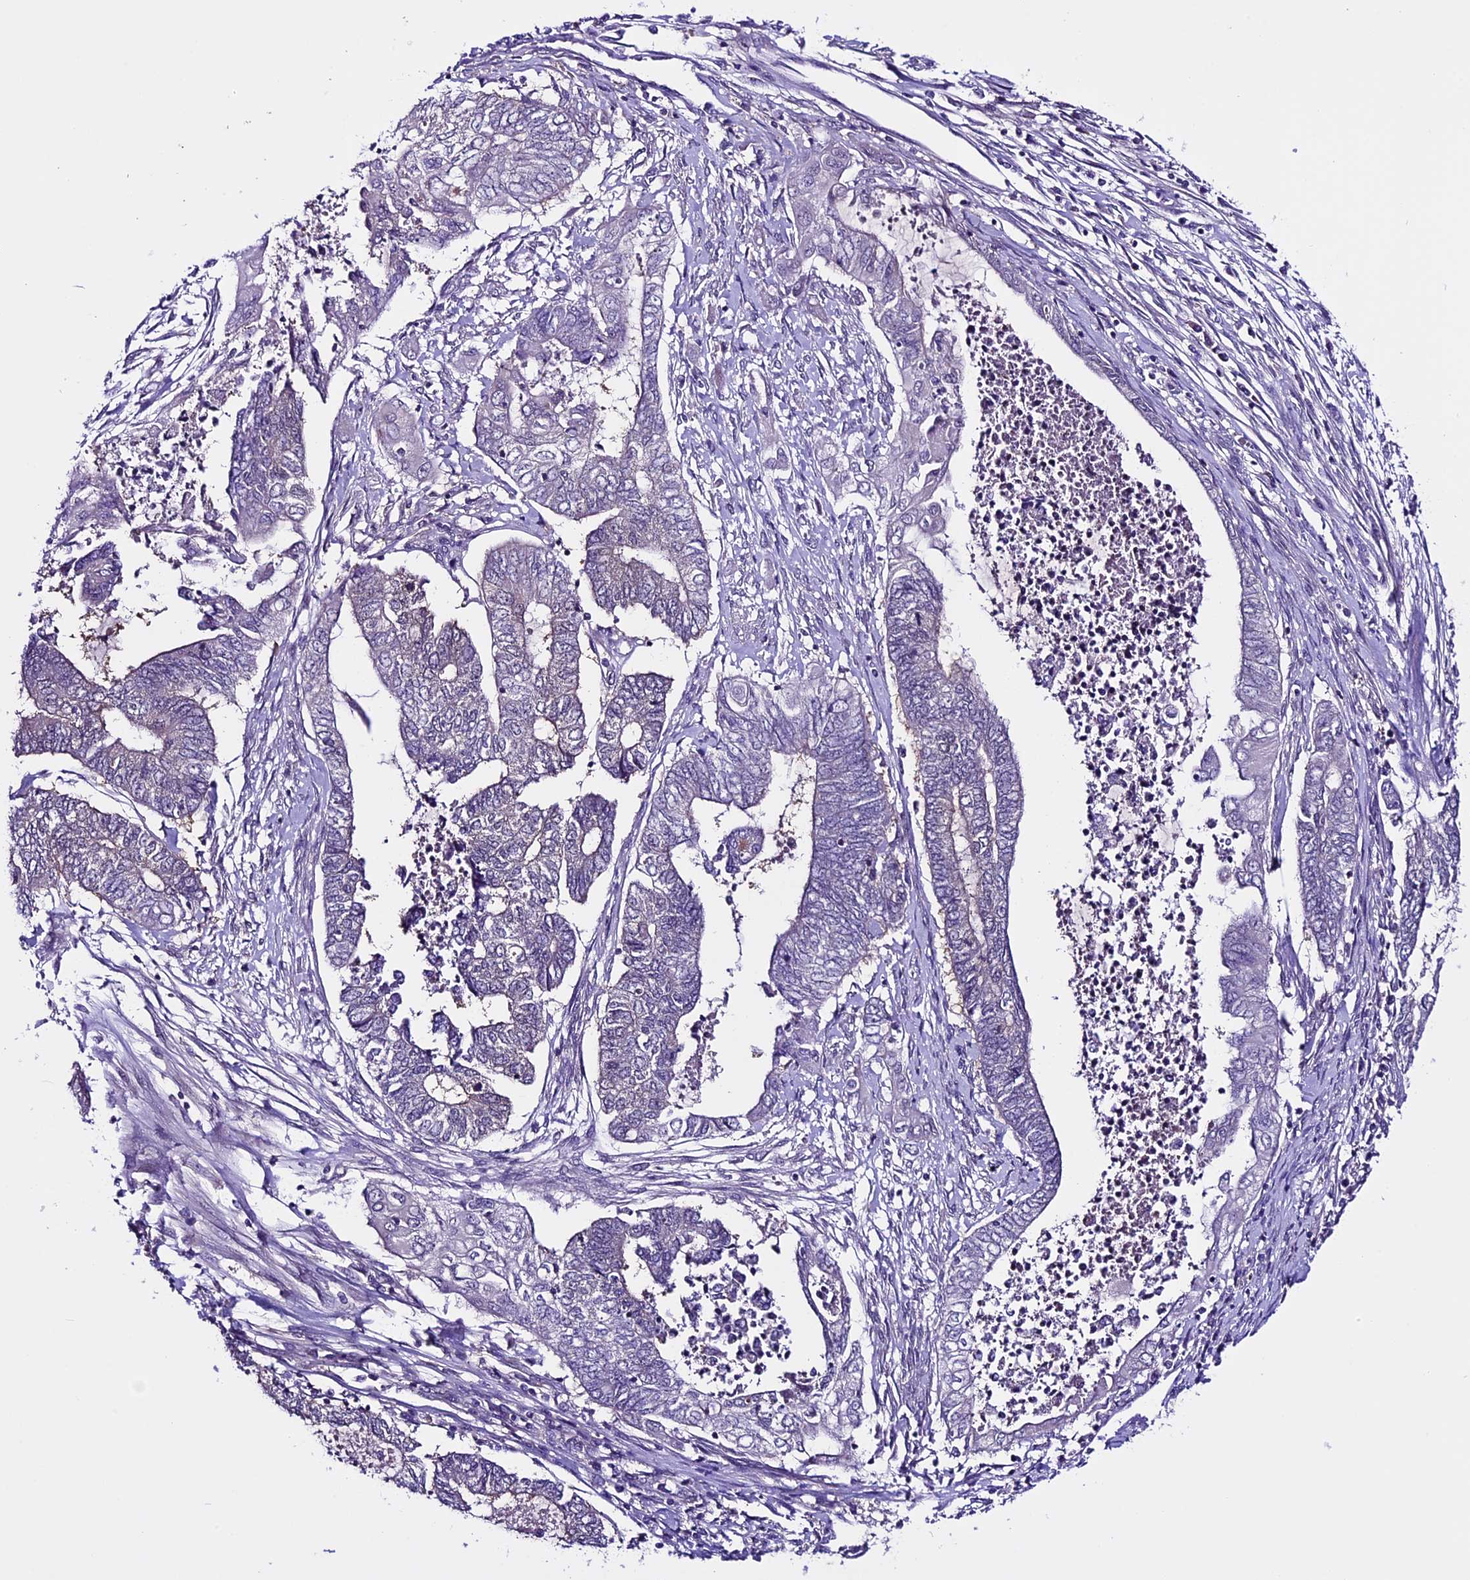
{"staining": {"intensity": "negative", "quantity": "none", "location": "none"}, "tissue": "endometrial cancer", "cell_type": "Tumor cells", "image_type": "cancer", "snomed": [{"axis": "morphology", "description": "Adenocarcinoma, NOS"}, {"axis": "topography", "description": "Uterus"}, {"axis": "topography", "description": "Endometrium"}], "caption": "The micrograph reveals no staining of tumor cells in adenocarcinoma (endometrial).", "gene": "XKR7", "patient": {"sex": "female", "age": 70}}